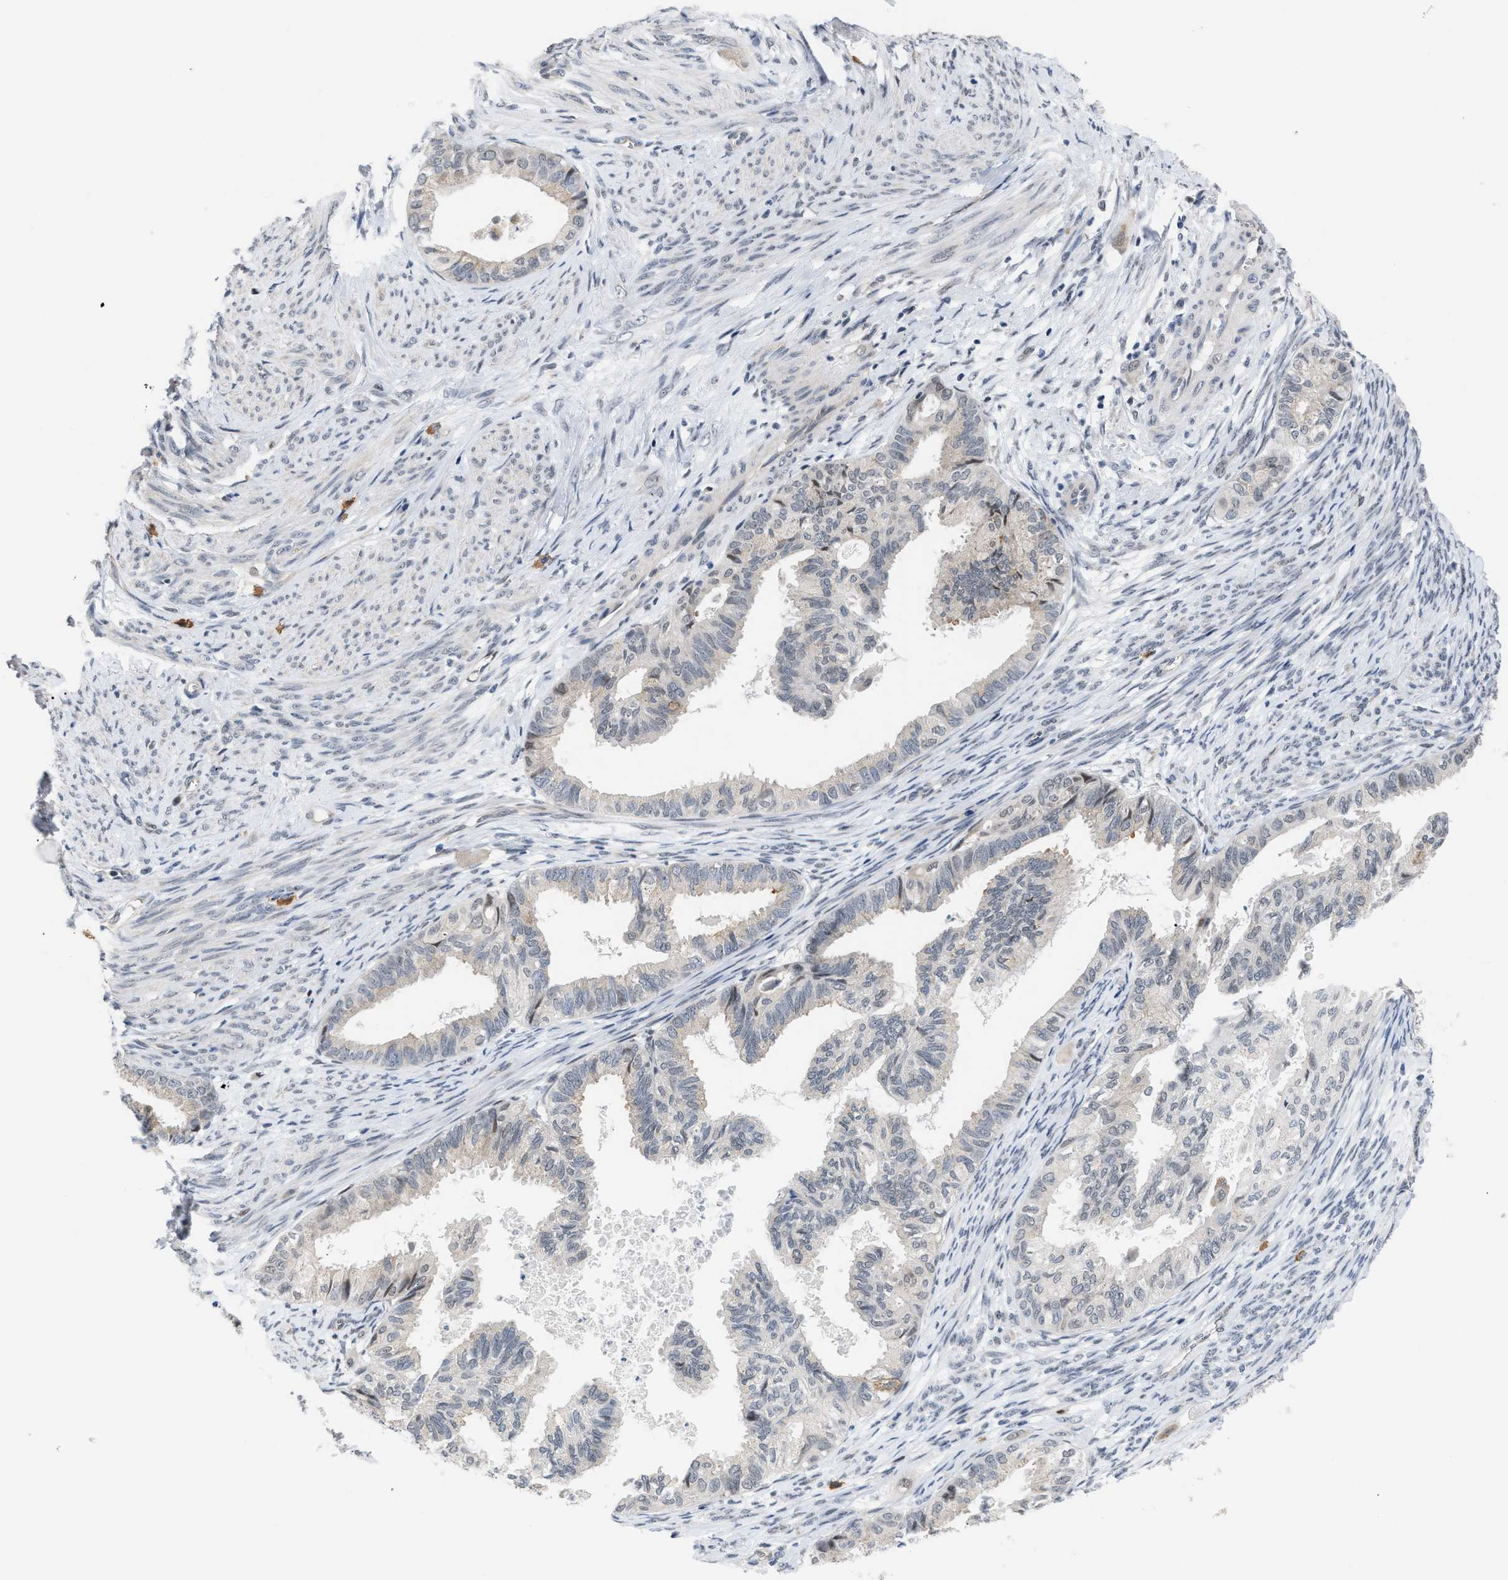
{"staining": {"intensity": "negative", "quantity": "none", "location": "none"}, "tissue": "cervical cancer", "cell_type": "Tumor cells", "image_type": "cancer", "snomed": [{"axis": "morphology", "description": "Normal tissue, NOS"}, {"axis": "morphology", "description": "Adenocarcinoma, NOS"}, {"axis": "topography", "description": "Cervix"}, {"axis": "topography", "description": "Endometrium"}], "caption": "Cervical cancer was stained to show a protein in brown. There is no significant staining in tumor cells. (DAB (3,3'-diaminobenzidine) IHC with hematoxylin counter stain).", "gene": "TXNRD3", "patient": {"sex": "female", "age": 86}}